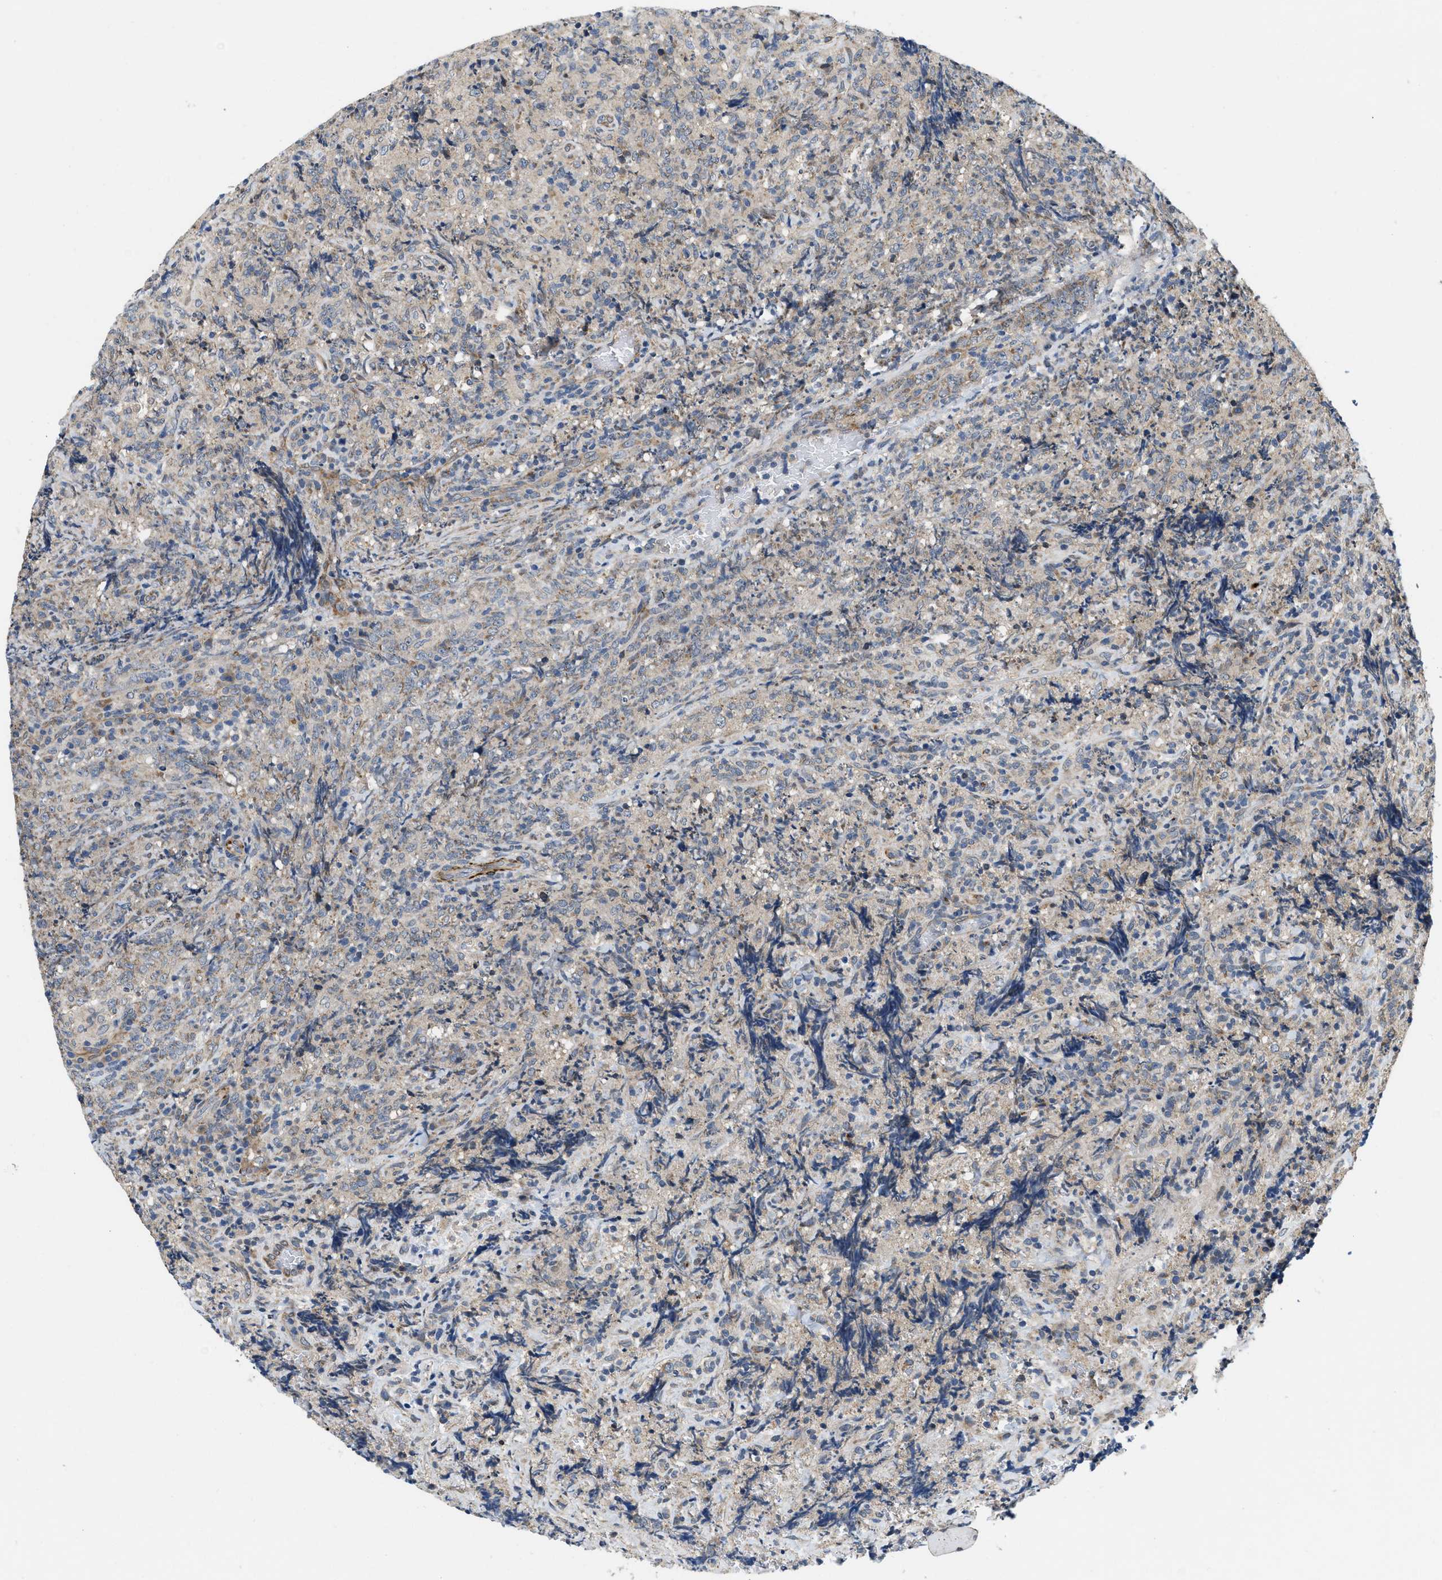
{"staining": {"intensity": "weak", "quantity": "<25%", "location": "cytoplasmic/membranous"}, "tissue": "lymphoma", "cell_type": "Tumor cells", "image_type": "cancer", "snomed": [{"axis": "morphology", "description": "Malignant lymphoma, non-Hodgkin's type, High grade"}, {"axis": "topography", "description": "Tonsil"}], "caption": "Immunohistochemistry of lymphoma demonstrates no positivity in tumor cells.", "gene": "ZNF599", "patient": {"sex": "female", "age": 36}}